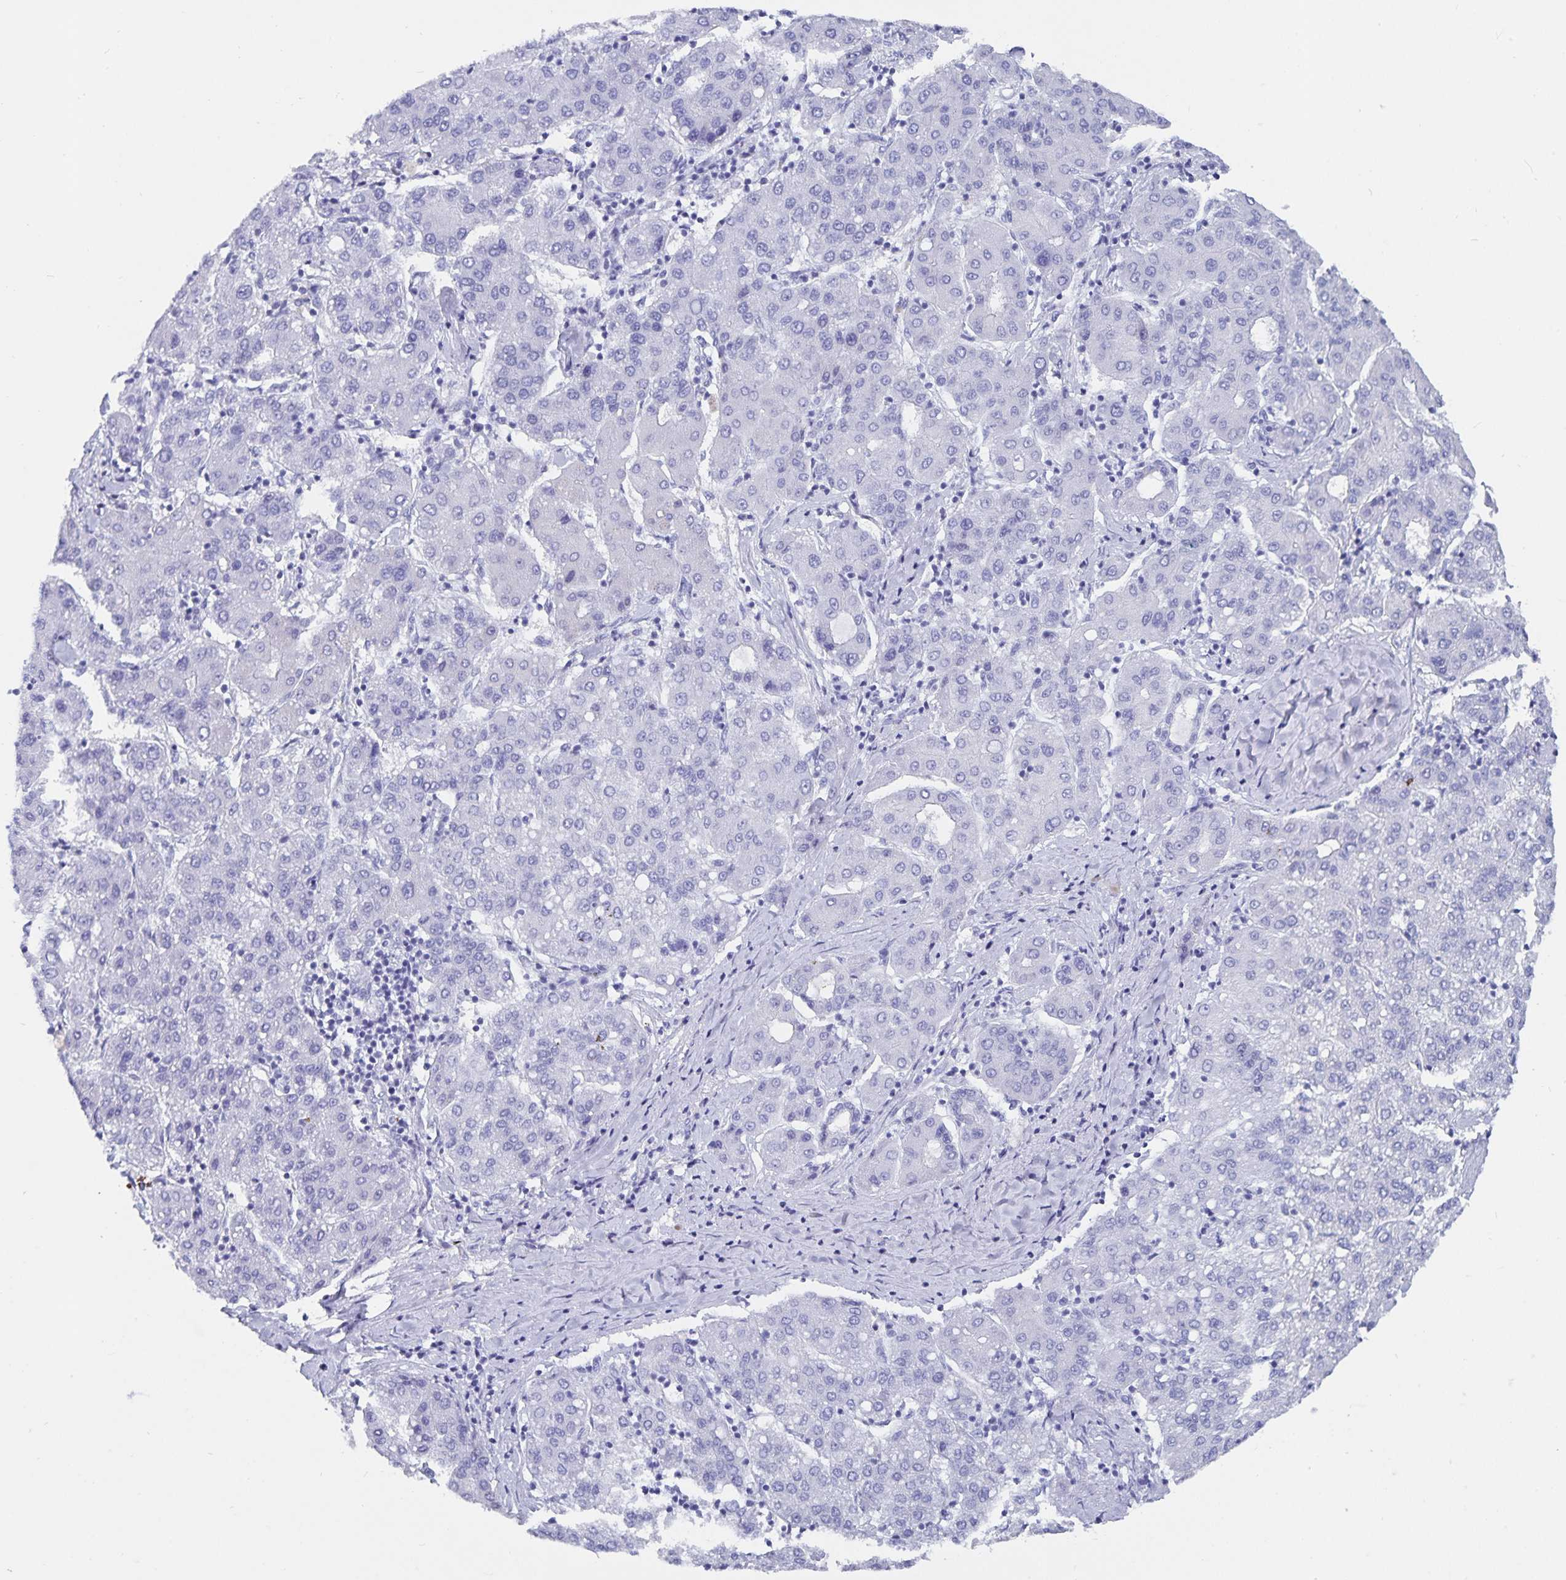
{"staining": {"intensity": "negative", "quantity": "none", "location": "none"}, "tissue": "liver cancer", "cell_type": "Tumor cells", "image_type": "cancer", "snomed": [{"axis": "morphology", "description": "Carcinoma, Hepatocellular, NOS"}, {"axis": "topography", "description": "Liver"}], "caption": "This is an immunohistochemistry photomicrograph of human hepatocellular carcinoma (liver). There is no expression in tumor cells.", "gene": "C19orf73", "patient": {"sex": "male", "age": 65}}